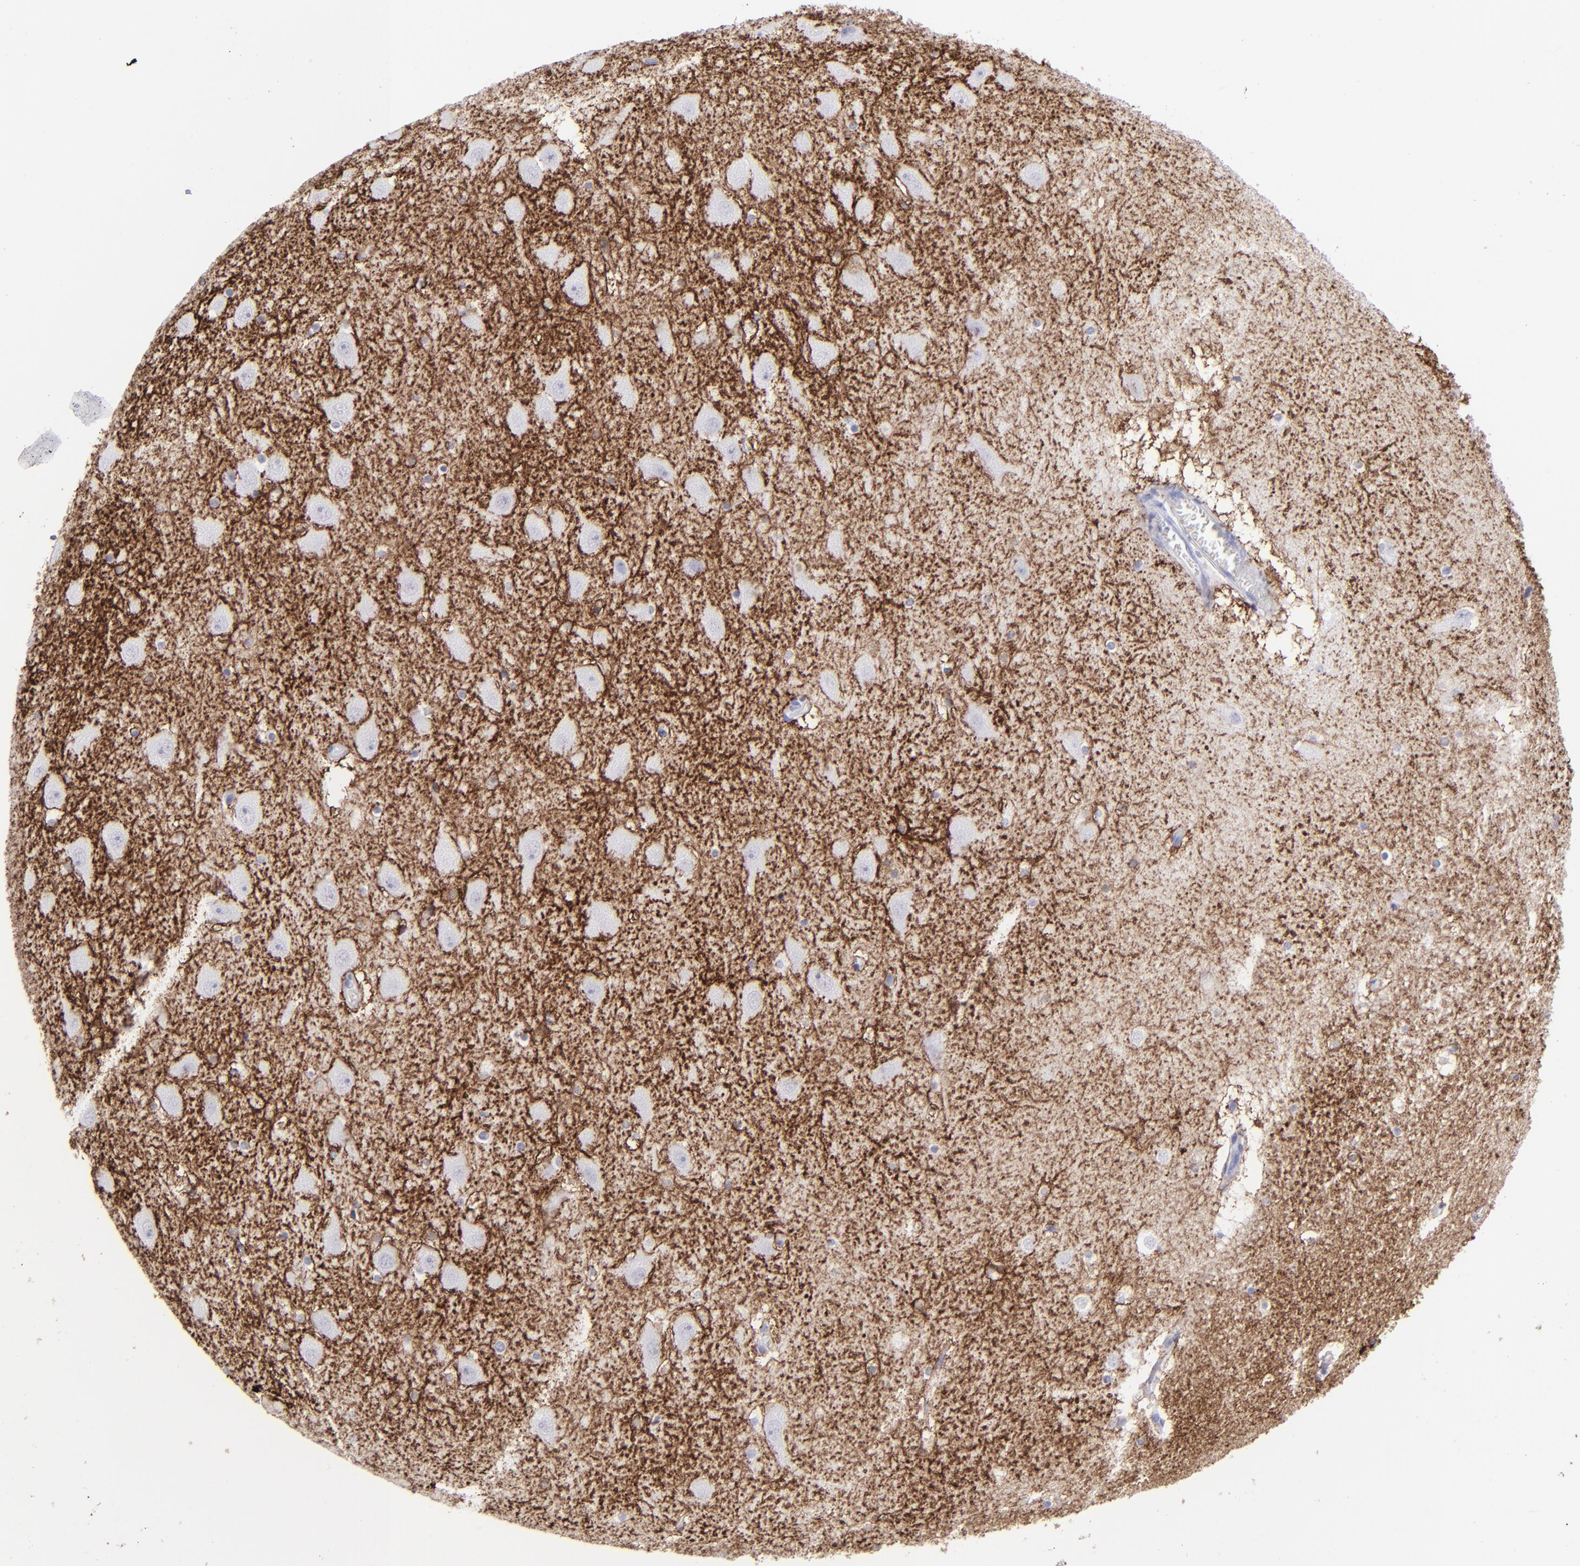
{"staining": {"intensity": "moderate", "quantity": "<25%", "location": "cytoplasmic/membranous"}, "tissue": "hippocampus", "cell_type": "Glial cells", "image_type": "normal", "snomed": [{"axis": "morphology", "description": "Normal tissue, NOS"}, {"axis": "topography", "description": "Hippocampus"}], "caption": "There is low levels of moderate cytoplasmic/membranous staining in glial cells of normal hippocampus, as demonstrated by immunohistochemical staining (brown color).", "gene": "SLC1A3", "patient": {"sex": "male", "age": 45}}